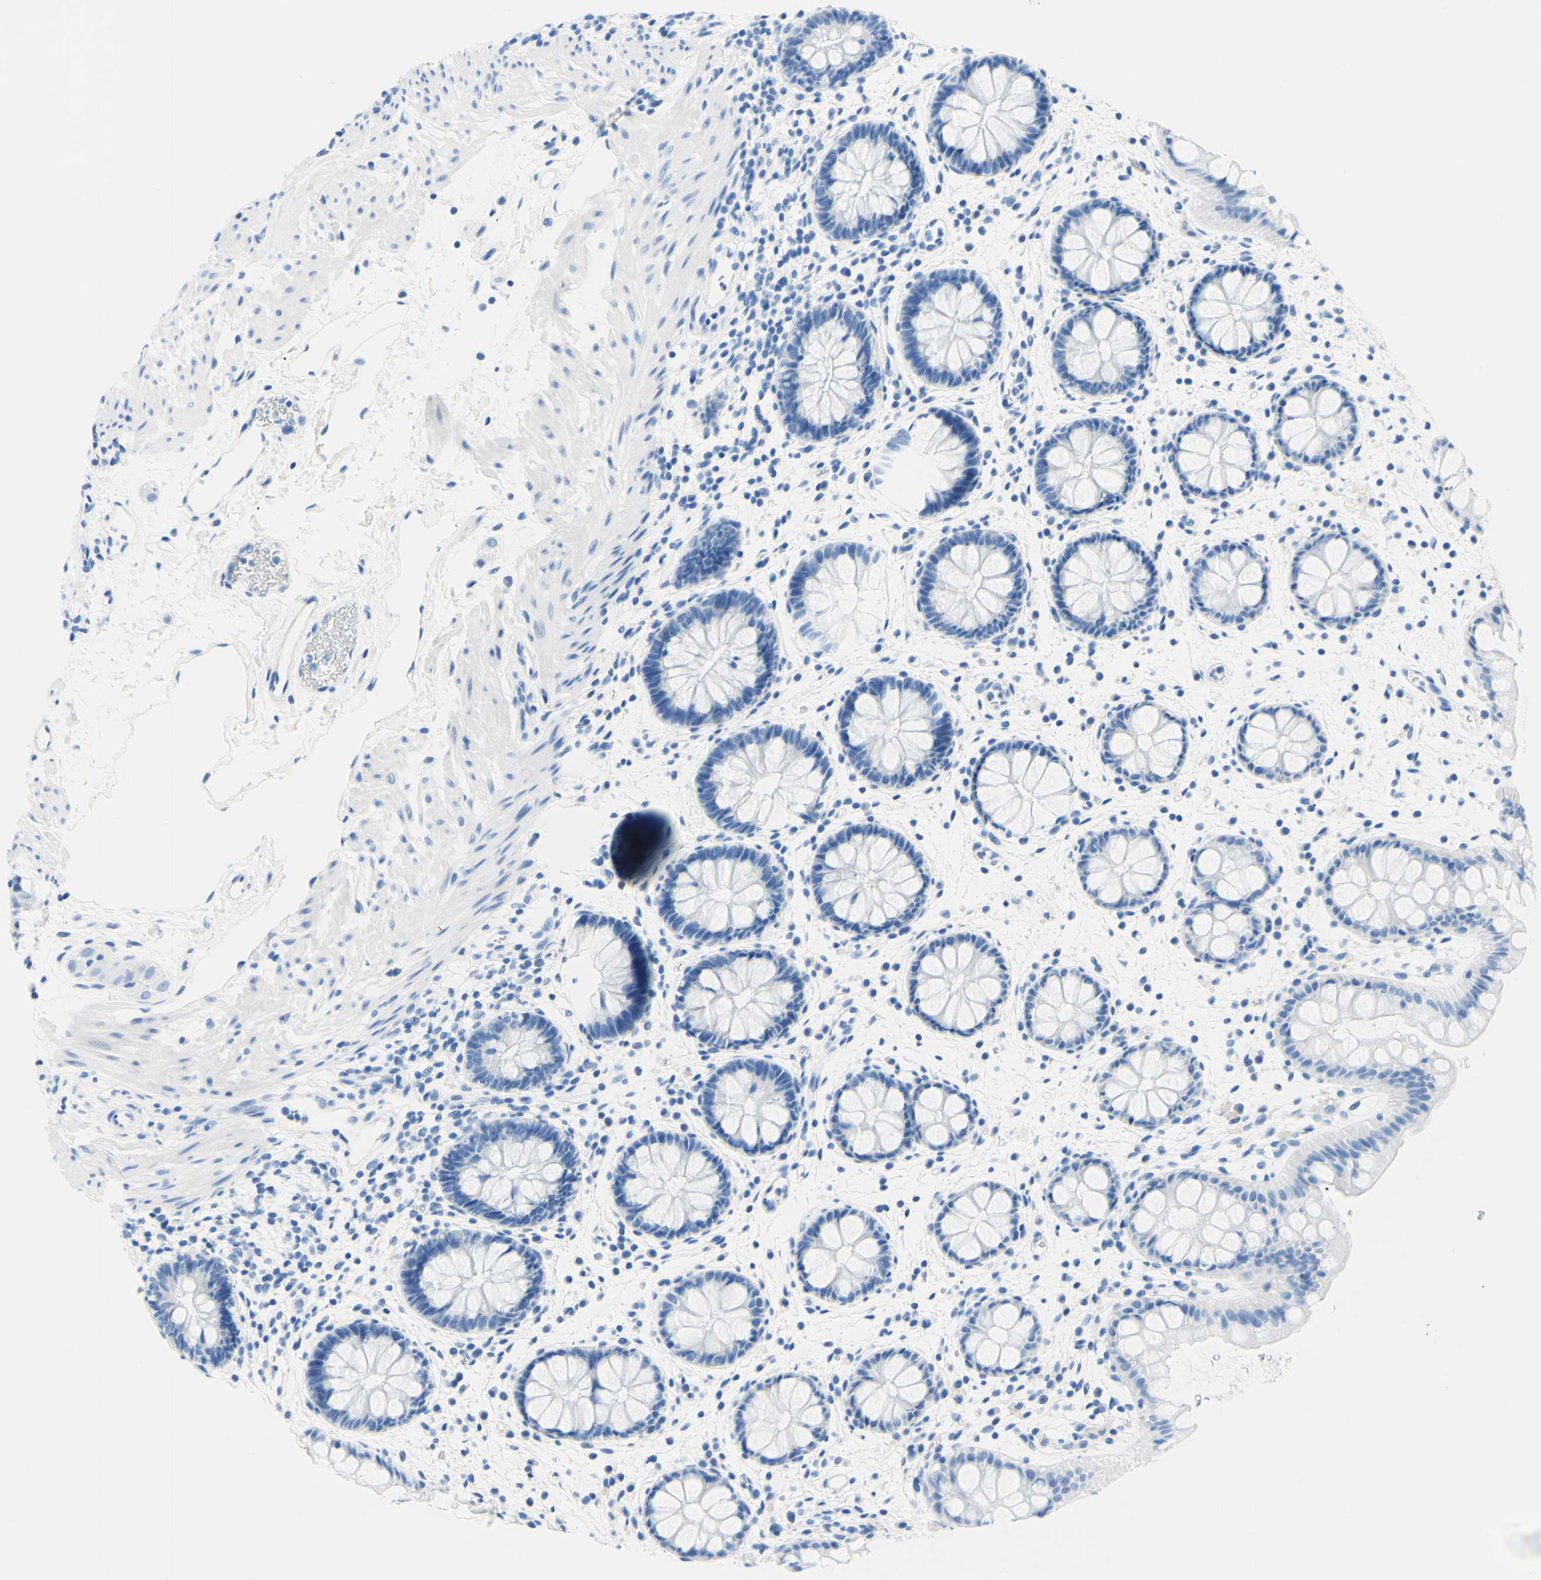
{"staining": {"intensity": "negative", "quantity": "none", "location": "none"}, "tissue": "rectum", "cell_type": "Glandular cells", "image_type": "normal", "snomed": [{"axis": "morphology", "description": "Normal tissue, NOS"}, {"axis": "topography", "description": "Rectum"}], "caption": "An IHC histopathology image of normal rectum is shown. There is no staining in glandular cells of rectum.", "gene": "MYH2", "patient": {"sex": "female", "age": 24}}